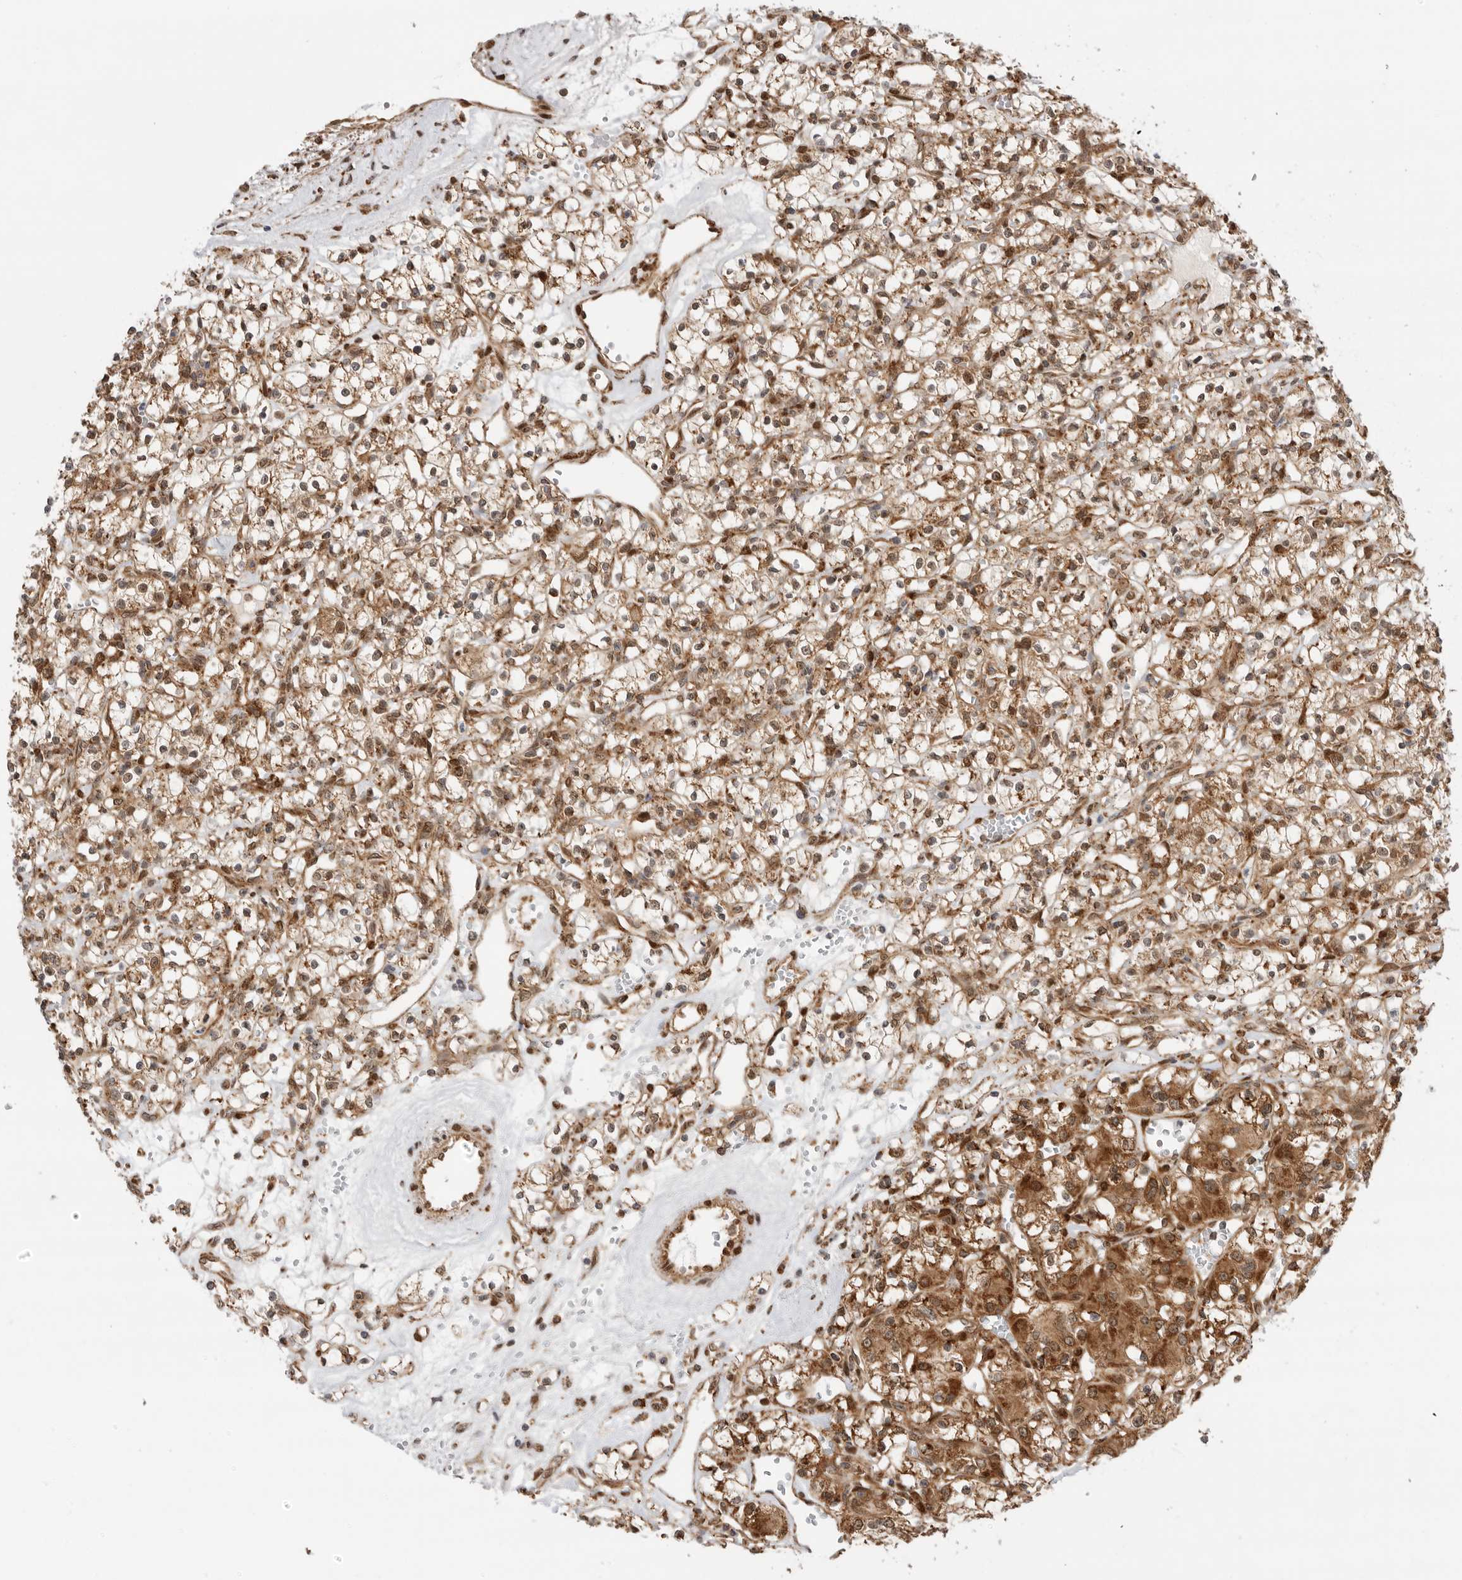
{"staining": {"intensity": "strong", "quantity": ">75%", "location": "cytoplasmic/membranous,nuclear"}, "tissue": "renal cancer", "cell_type": "Tumor cells", "image_type": "cancer", "snomed": [{"axis": "morphology", "description": "Adenocarcinoma, NOS"}, {"axis": "topography", "description": "Kidney"}], "caption": "Renal adenocarcinoma tissue reveals strong cytoplasmic/membranous and nuclear expression in approximately >75% of tumor cells", "gene": "DCAF8", "patient": {"sex": "female", "age": 59}}